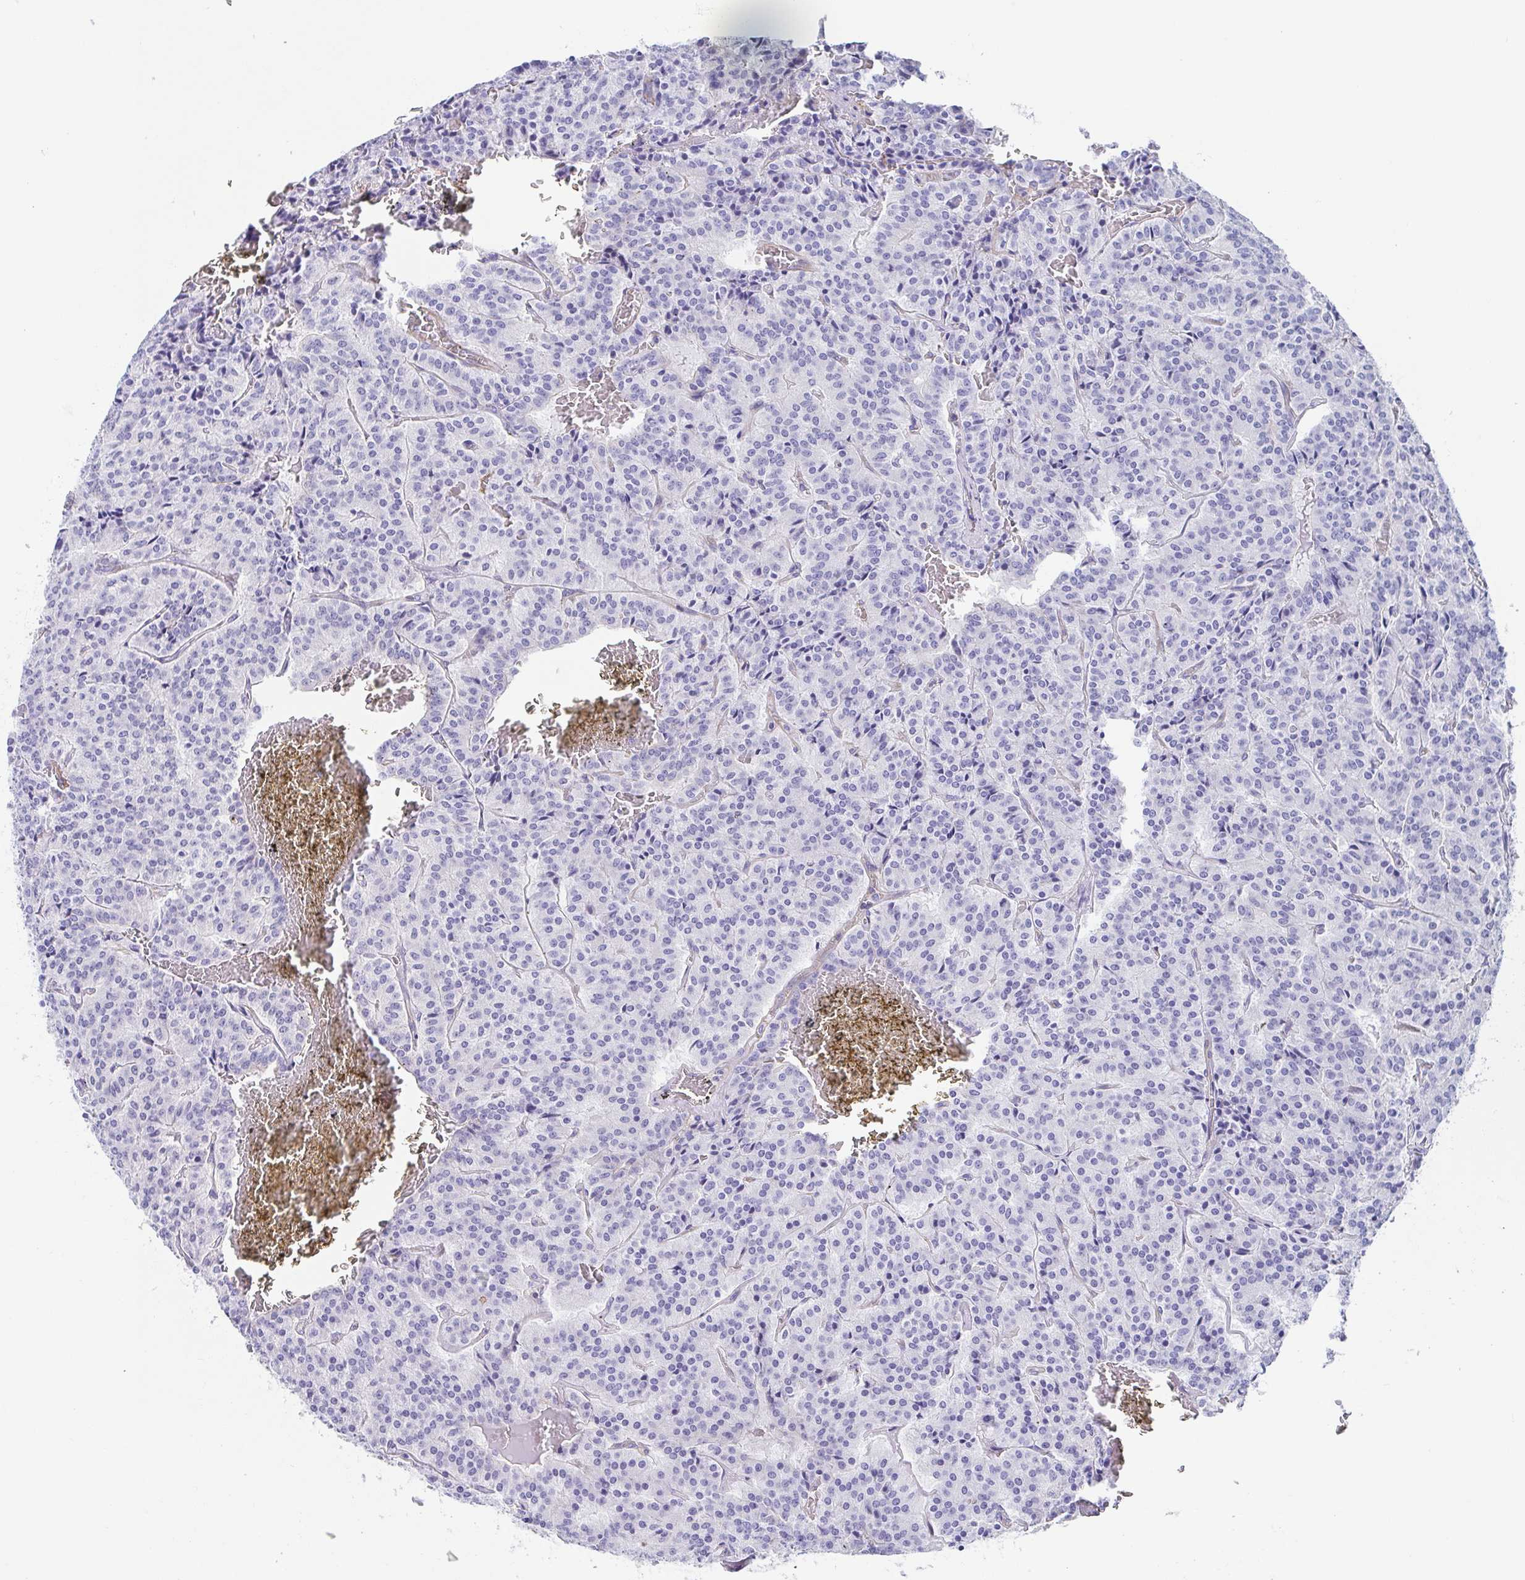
{"staining": {"intensity": "negative", "quantity": "none", "location": "none"}, "tissue": "carcinoid", "cell_type": "Tumor cells", "image_type": "cancer", "snomed": [{"axis": "morphology", "description": "Carcinoid, malignant, NOS"}, {"axis": "topography", "description": "Lung"}], "caption": "Immunohistochemistry (IHC) of carcinoid demonstrates no expression in tumor cells. (DAB (3,3'-diaminobenzidine) immunohistochemistry visualized using brightfield microscopy, high magnification).", "gene": "TRAM2", "patient": {"sex": "male", "age": 70}}